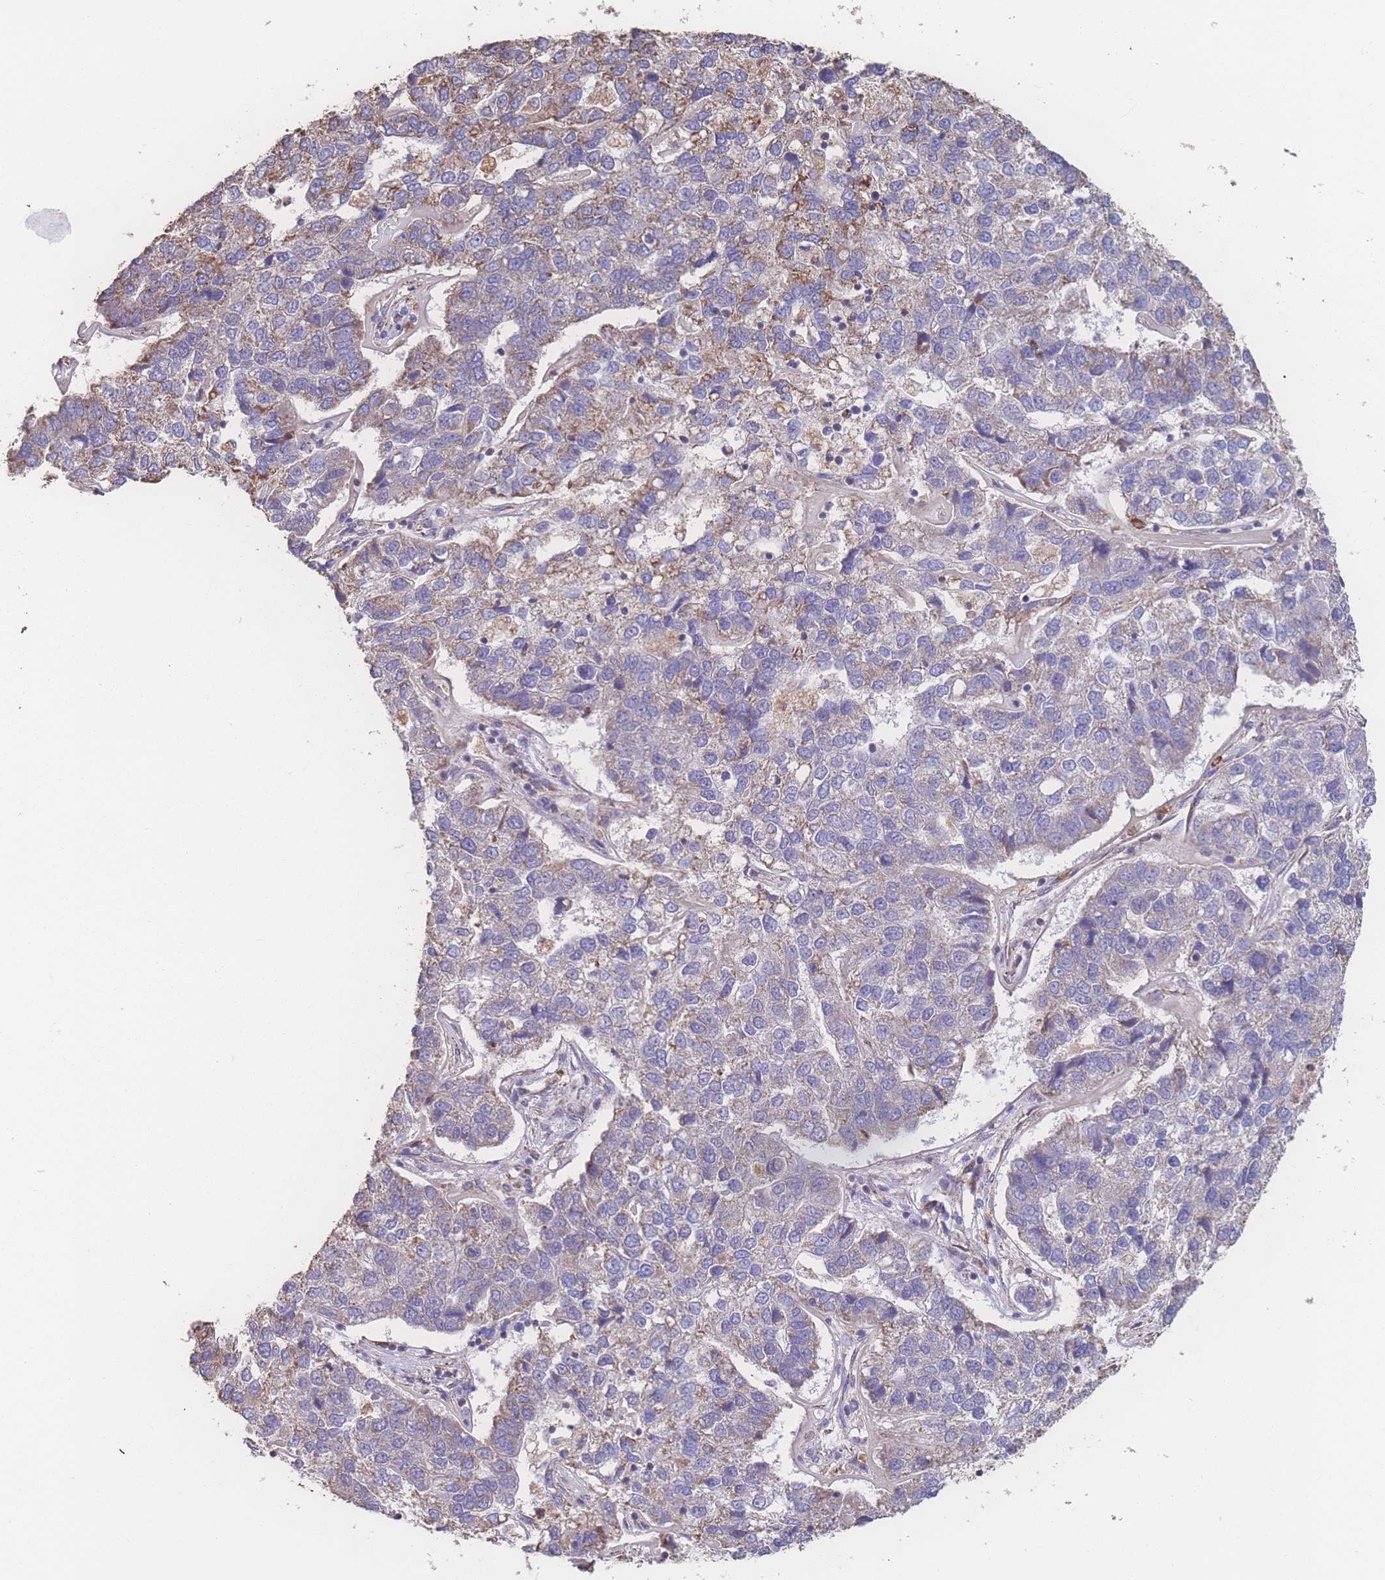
{"staining": {"intensity": "moderate", "quantity": "<25%", "location": "cytoplasmic/membranous"}, "tissue": "pancreatic cancer", "cell_type": "Tumor cells", "image_type": "cancer", "snomed": [{"axis": "morphology", "description": "Adenocarcinoma, NOS"}, {"axis": "topography", "description": "Pancreas"}], "caption": "High-magnification brightfield microscopy of pancreatic cancer (adenocarcinoma) stained with DAB (3,3'-diaminobenzidine) (brown) and counterstained with hematoxylin (blue). tumor cells exhibit moderate cytoplasmic/membranous expression is identified in about<25% of cells.", "gene": "SGSM3", "patient": {"sex": "female", "age": 61}}